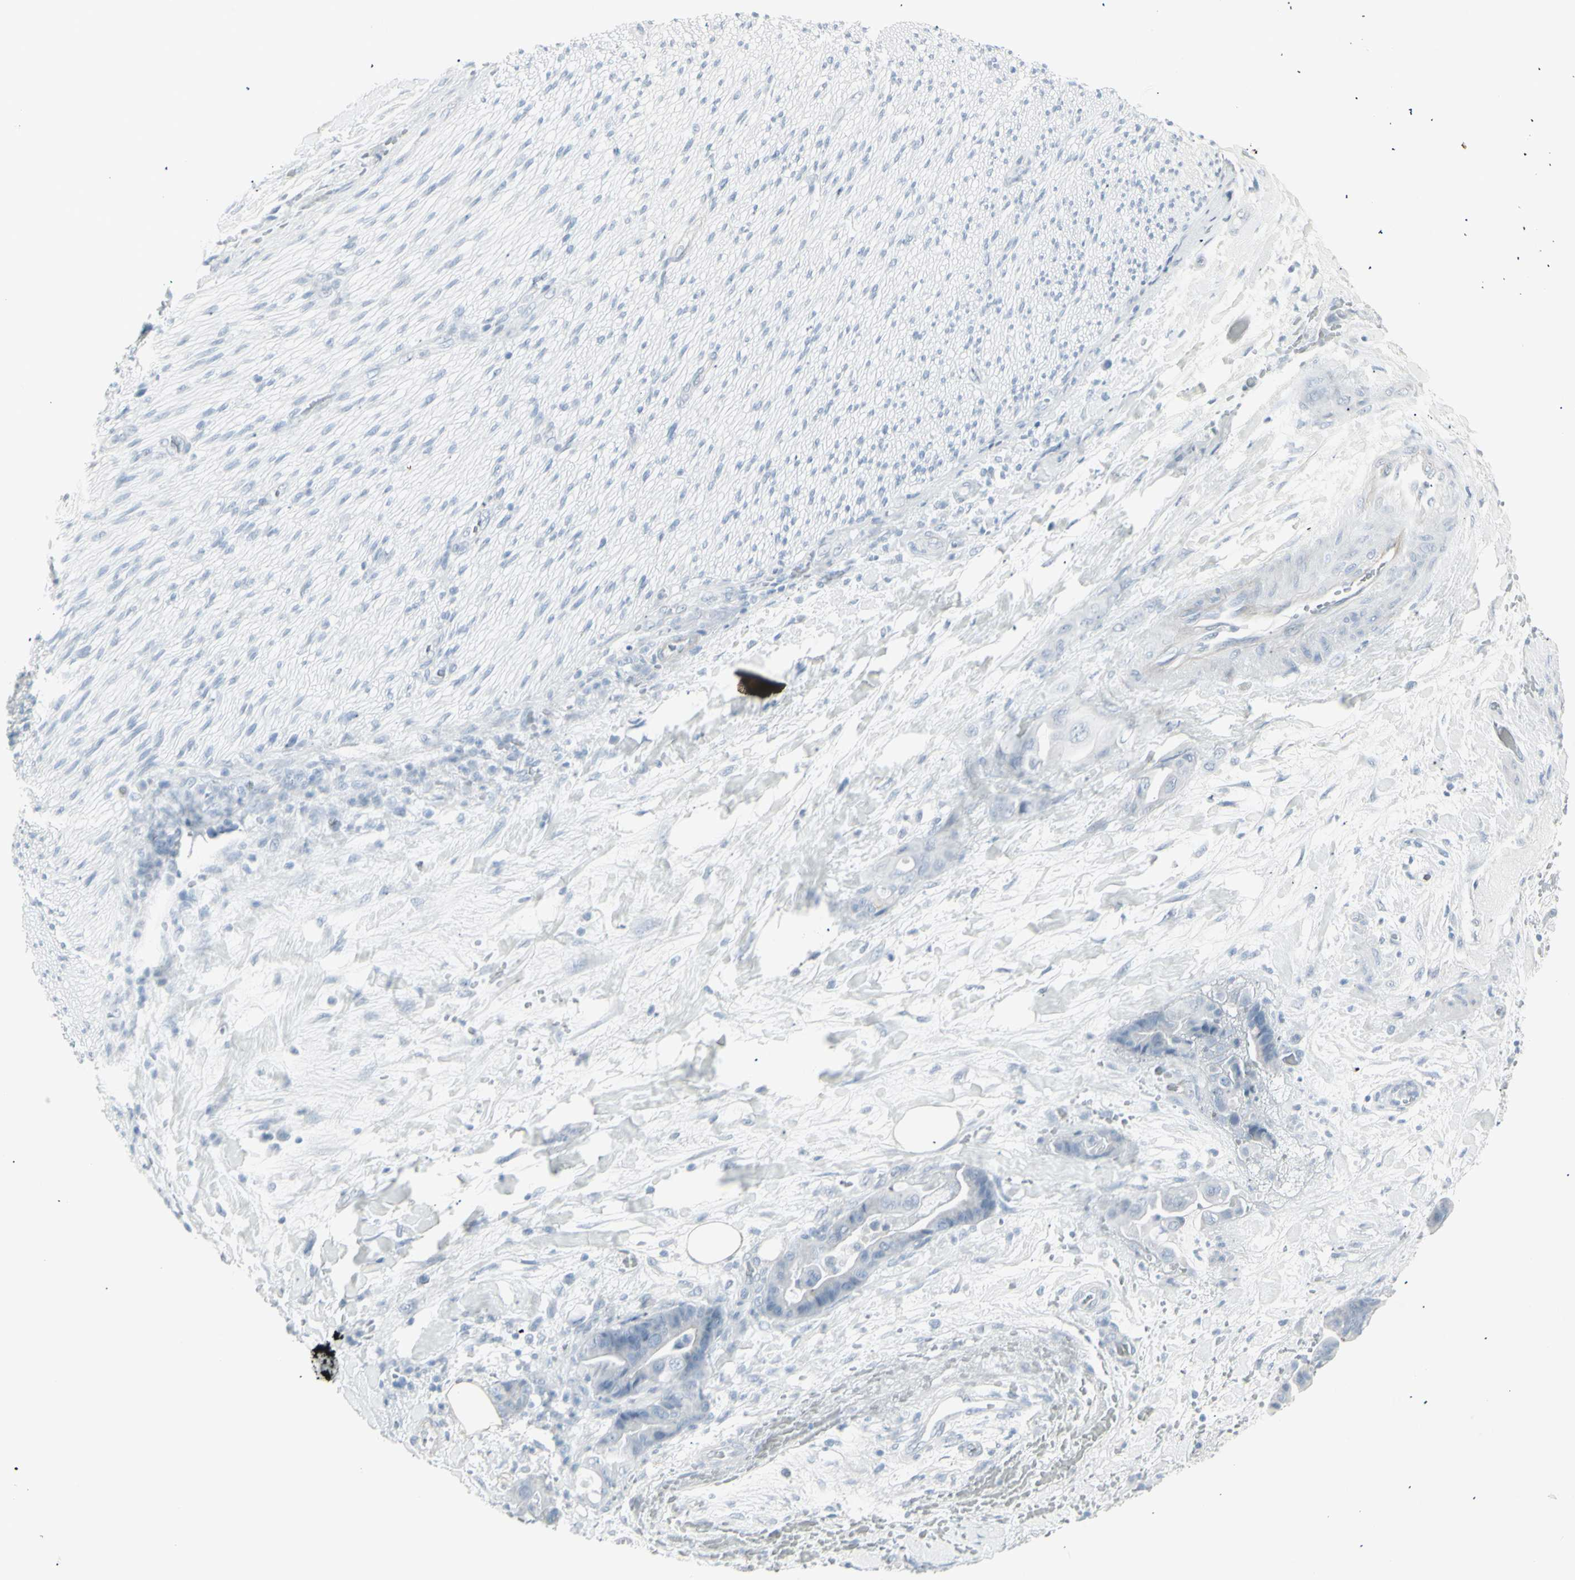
{"staining": {"intensity": "negative", "quantity": "none", "location": "none"}, "tissue": "liver cancer", "cell_type": "Tumor cells", "image_type": "cancer", "snomed": [{"axis": "morphology", "description": "Cholangiocarcinoma"}, {"axis": "topography", "description": "Liver"}], "caption": "Immunohistochemistry (IHC) micrograph of liver cancer stained for a protein (brown), which demonstrates no positivity in tumor cells.", "gene": "YBX2", "patient": {"sex": "female", "age": 61}}